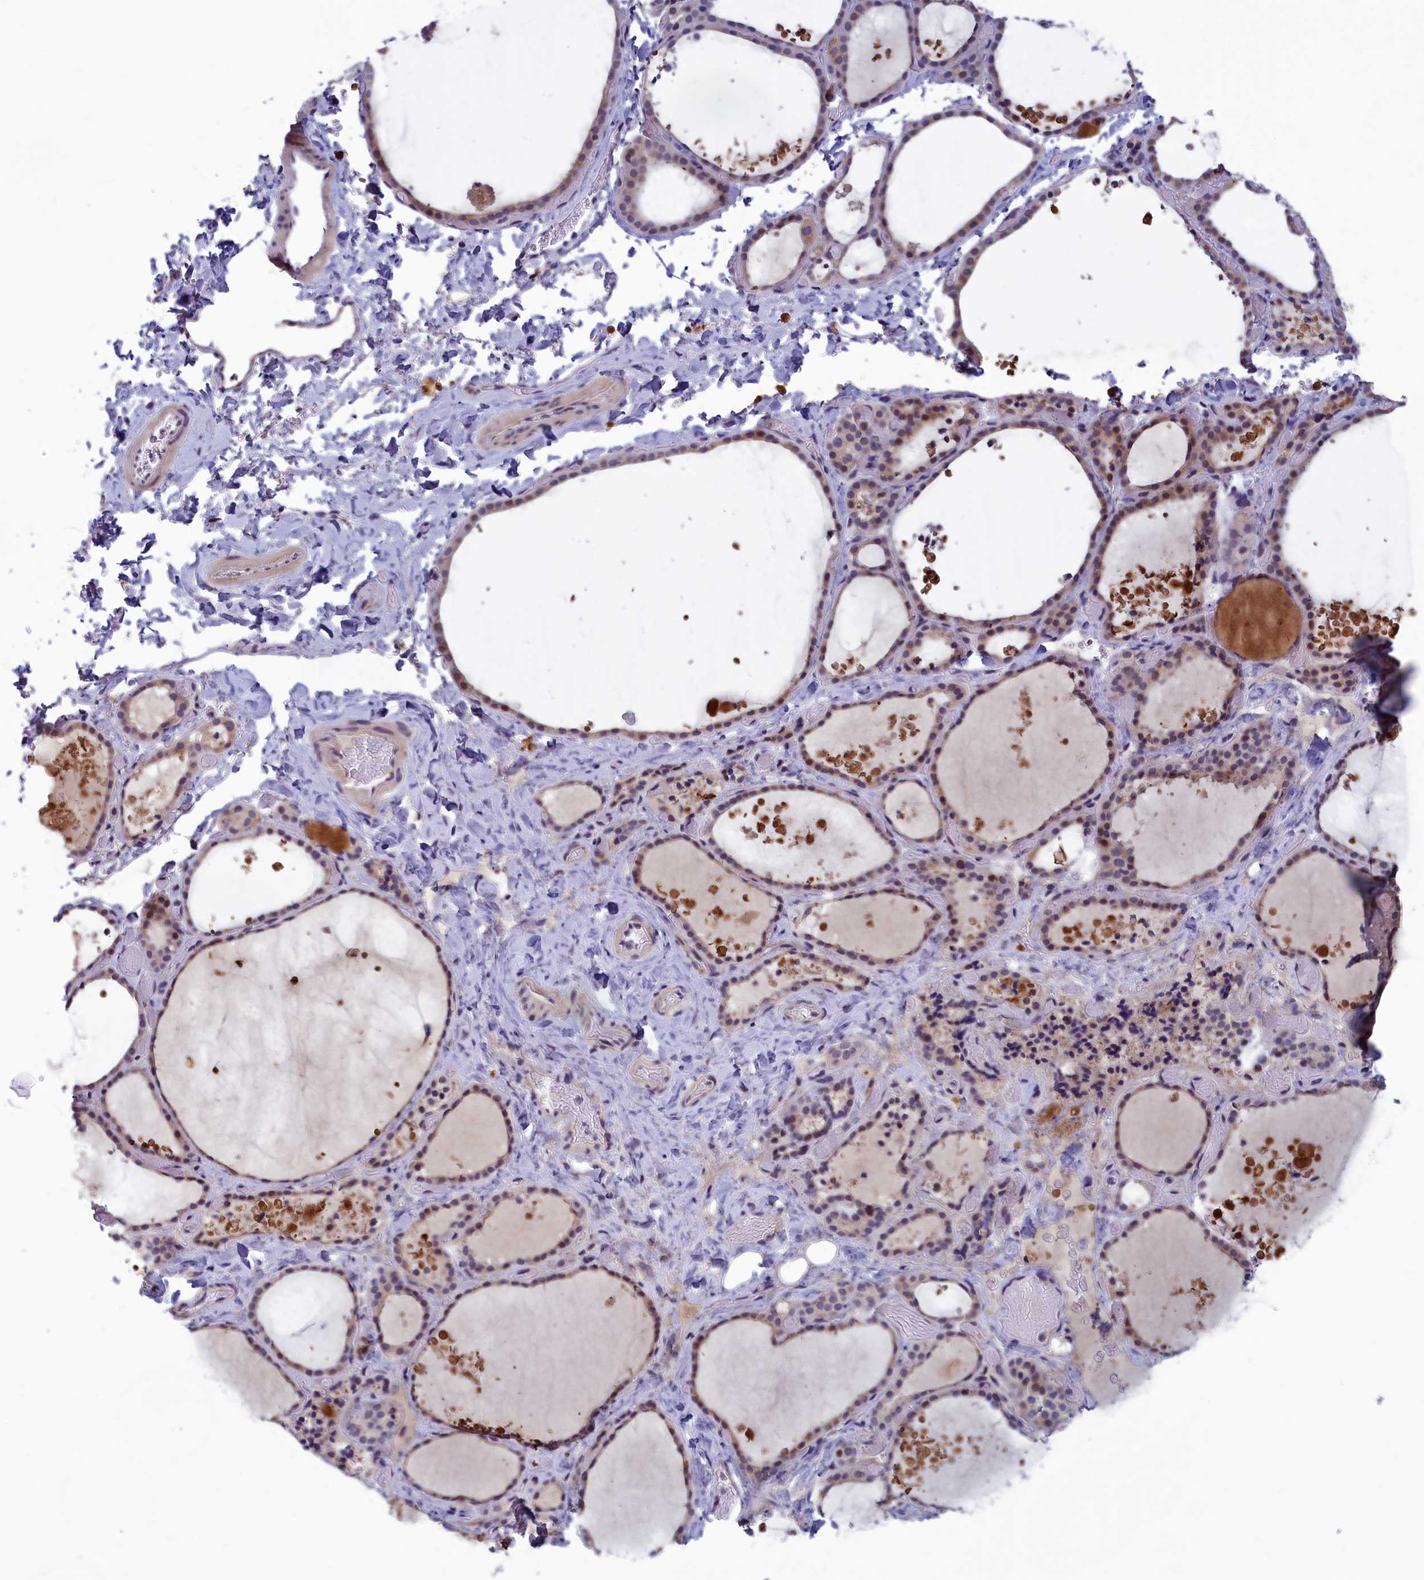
{"staining": {"intensity": "weak", "quantity": "25%-75%", "location": "cytoplasmic/membranous"}, "tissue": "thyroid gland", "cell_type": "Glandular cells", "image_type": "normal", "snomed": [{"axis": "morphology", "description": "Normal tissue, NOS"}, {"axis": "topography", "description": "Thyroid gland"}], "caption": "This image exhibits immunohistochemistry (IHC) staining of normal thyroid gland, with low weak cytoplasmic/membranous expression in approximately 25%-75% of glandular cells.", "gene": "HECA", "patient": {"sex": "female", "age": 44}}